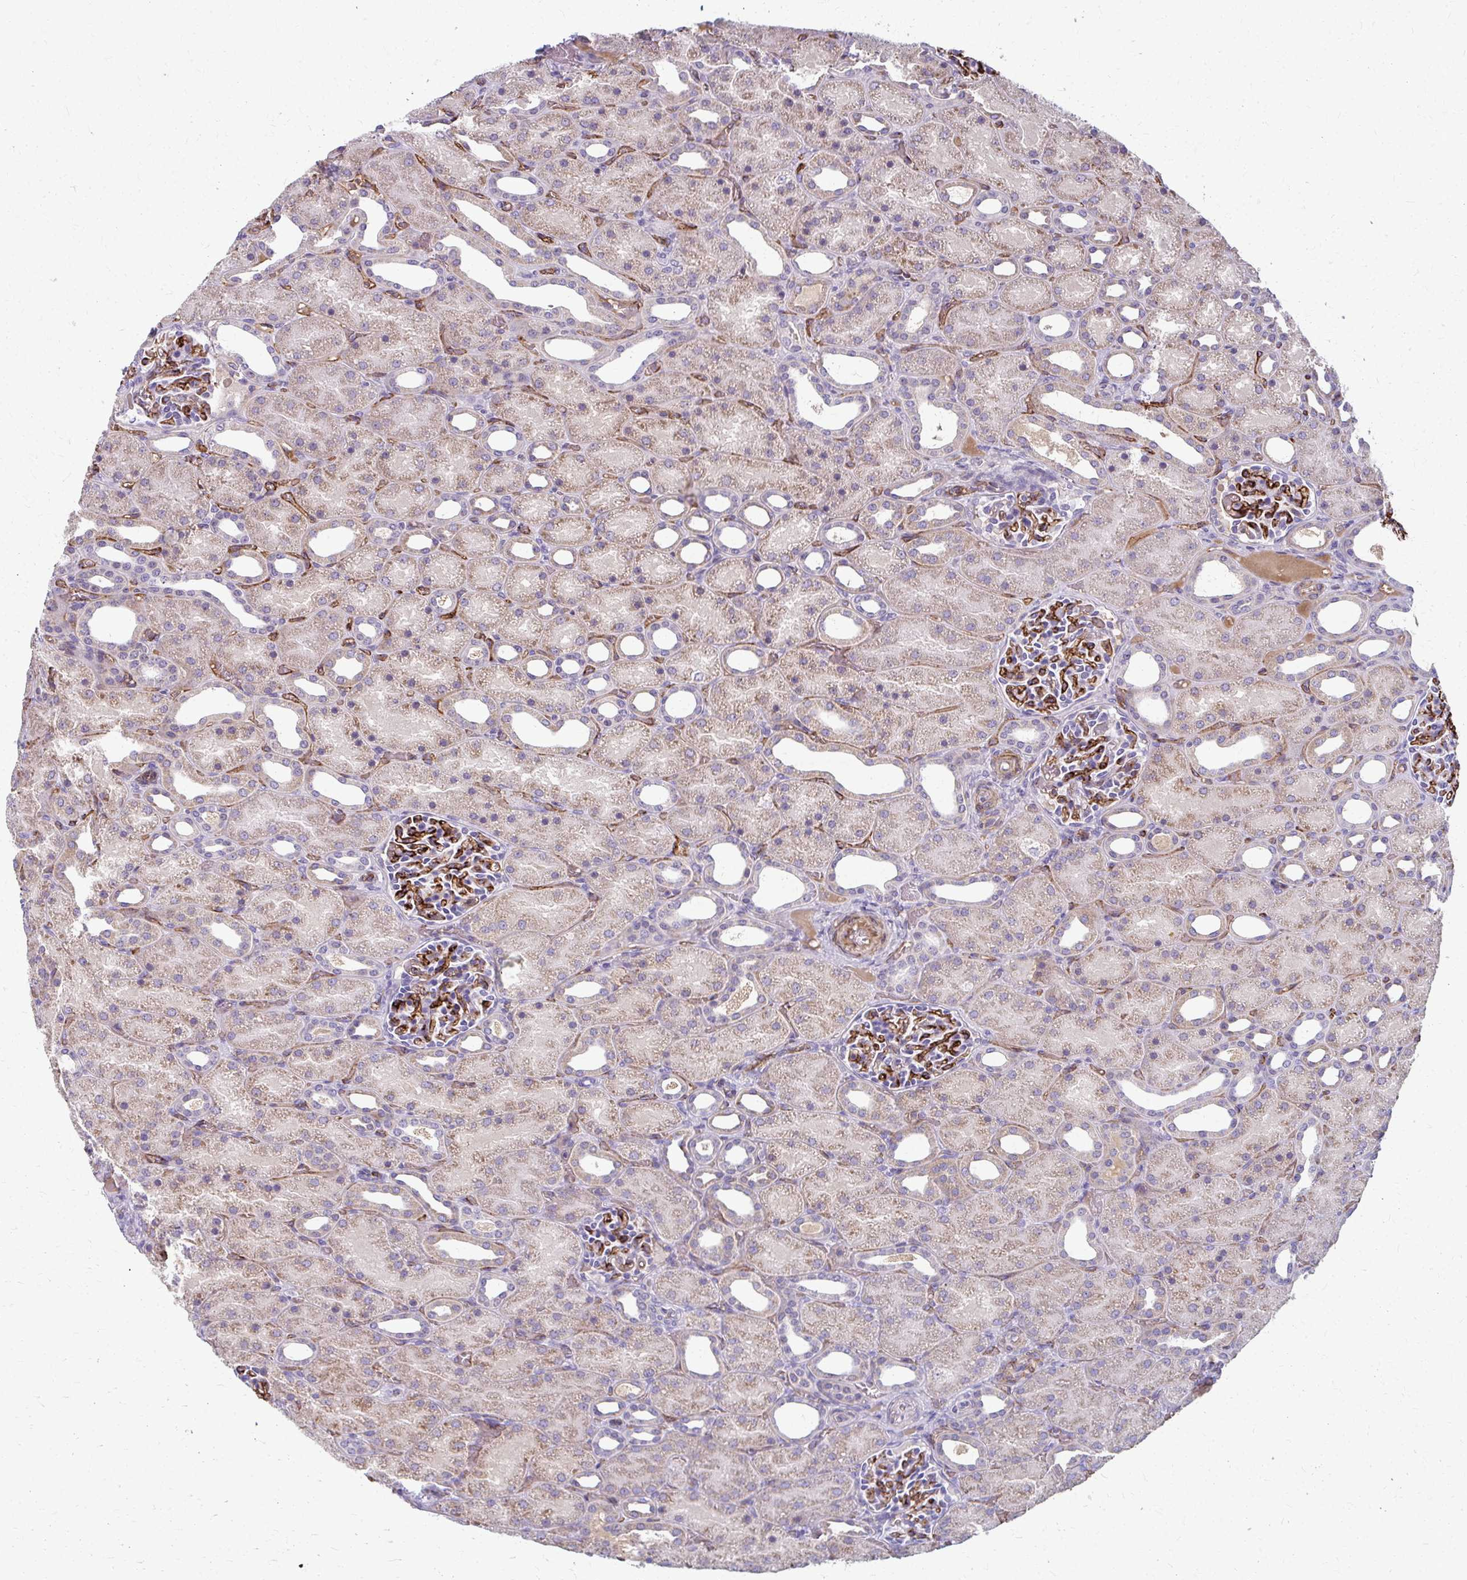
{"staining": {"intensity": "strong", "quantity": "25%-75%", "location": "cytoplasmic/membranous"}, "tissue": "kidney", "cell_type": "Cells in glomeruli", "image_type": "normal", "snomed": [{"axis": "morphology", "description": "Normal tissue, NOS"}, {"axis": "topography", "description": "Kidney"}], "caption": "Protein staining of benign kidney demonstrates strong cytoplasmic/membranous staining in approximately 25%-75% of cells in glomeruli.", "gene": "ADIPOQ", "patient": {"sex": "male", "age": 2}}